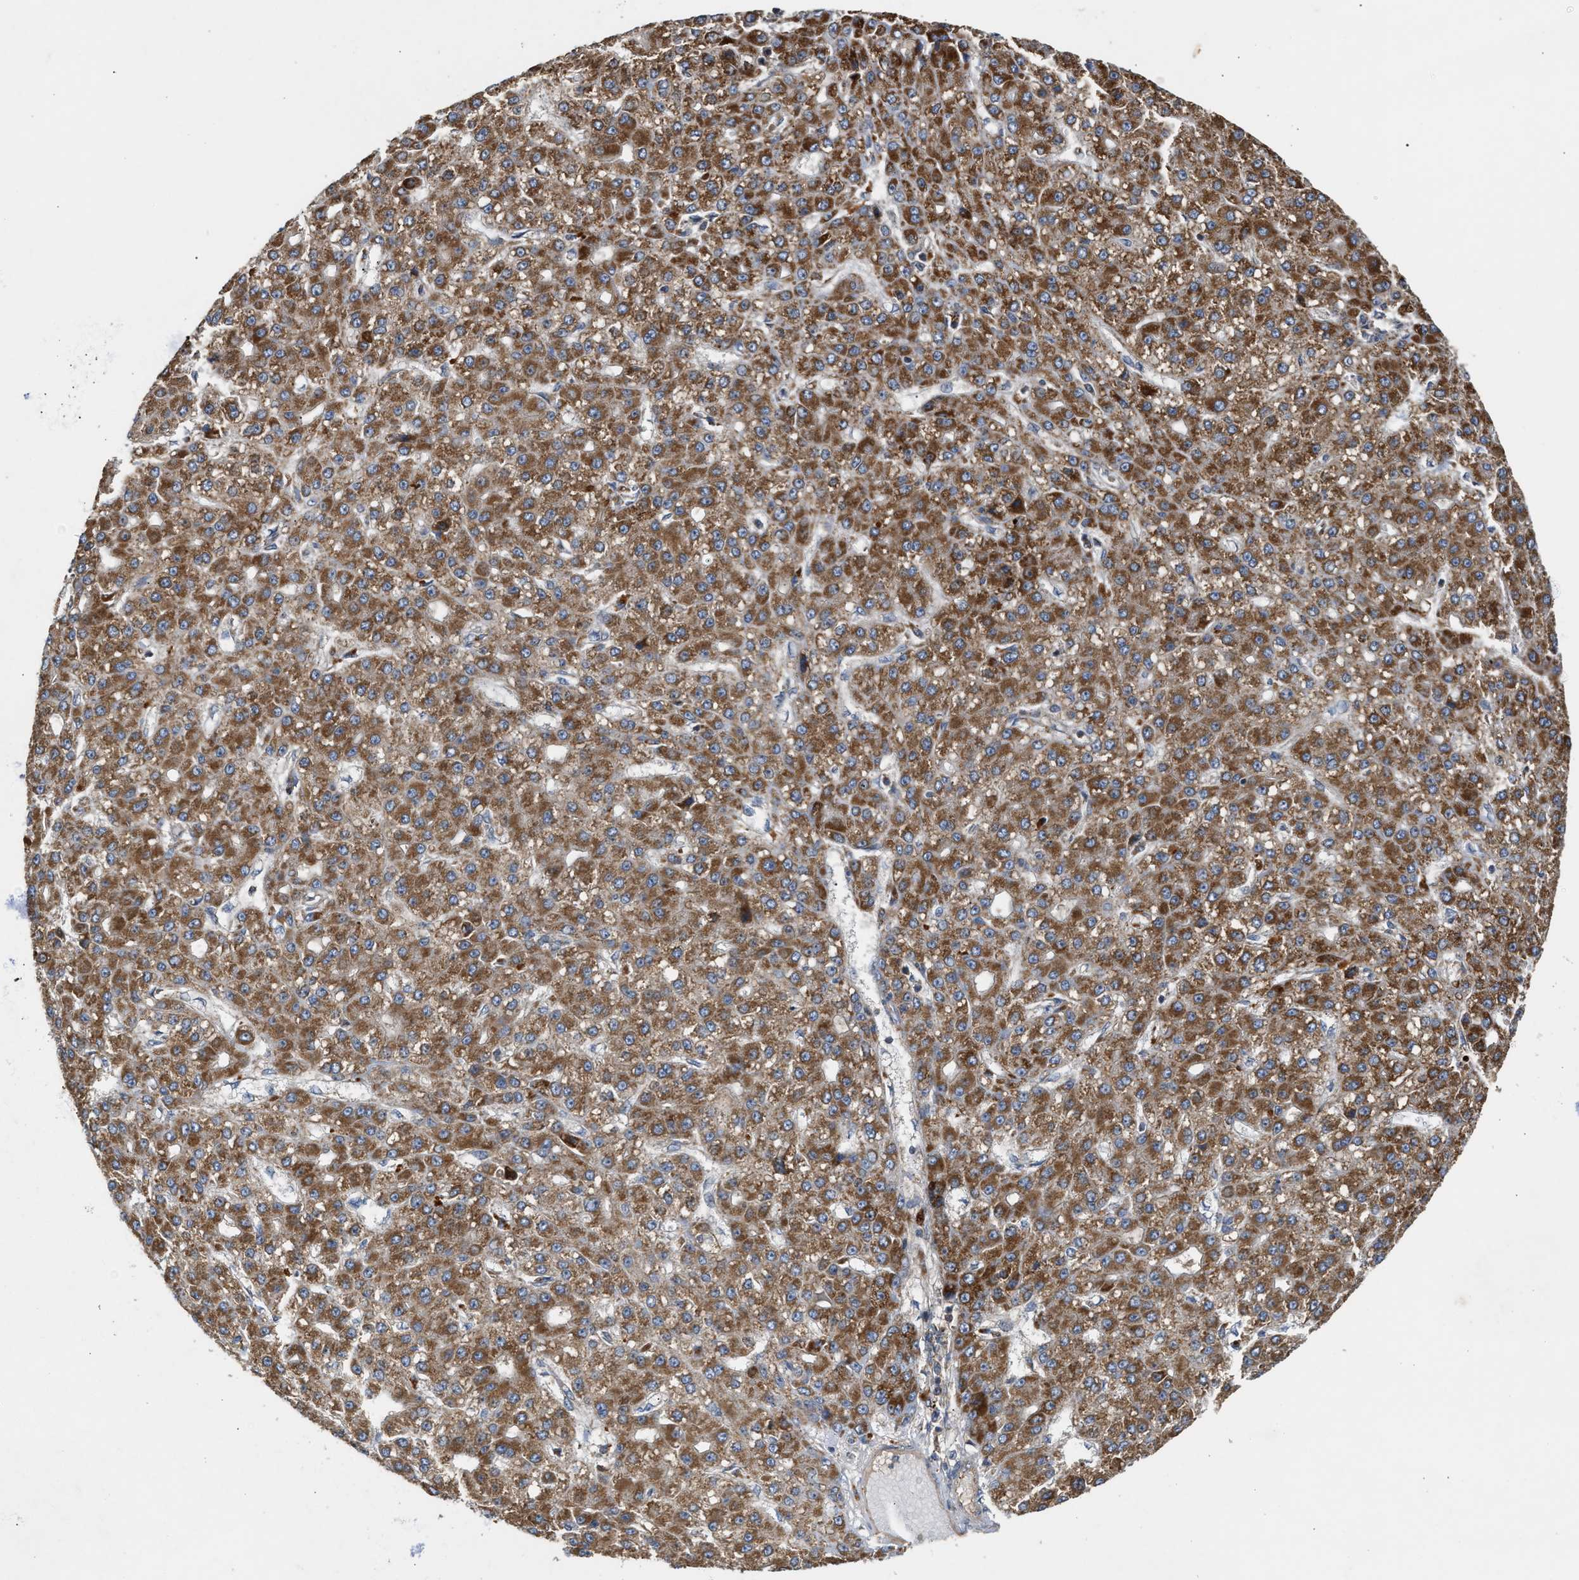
{"staining": {"intensity": "moderate", "quantity": ">75%", "location": "cytoplasmic/membranous"}, "tissue": "liver cancer", "cell_type": "Tumor cells", "image_type": "cancer", "snomed": [{"axis": "morphology", "description": "Carcinoma, Hepatocellular, NOS"}, {"axis": "topography", "description": "Liver"}], "caption": "The immunohistochemical stain highlights moderate cytoplasmic/membranous expression in tumor cells of liver cancer (hepatocellular carcinoma) tissue.", "gene": "TACO1", "patient": {"sex": "male", "age": 67}}